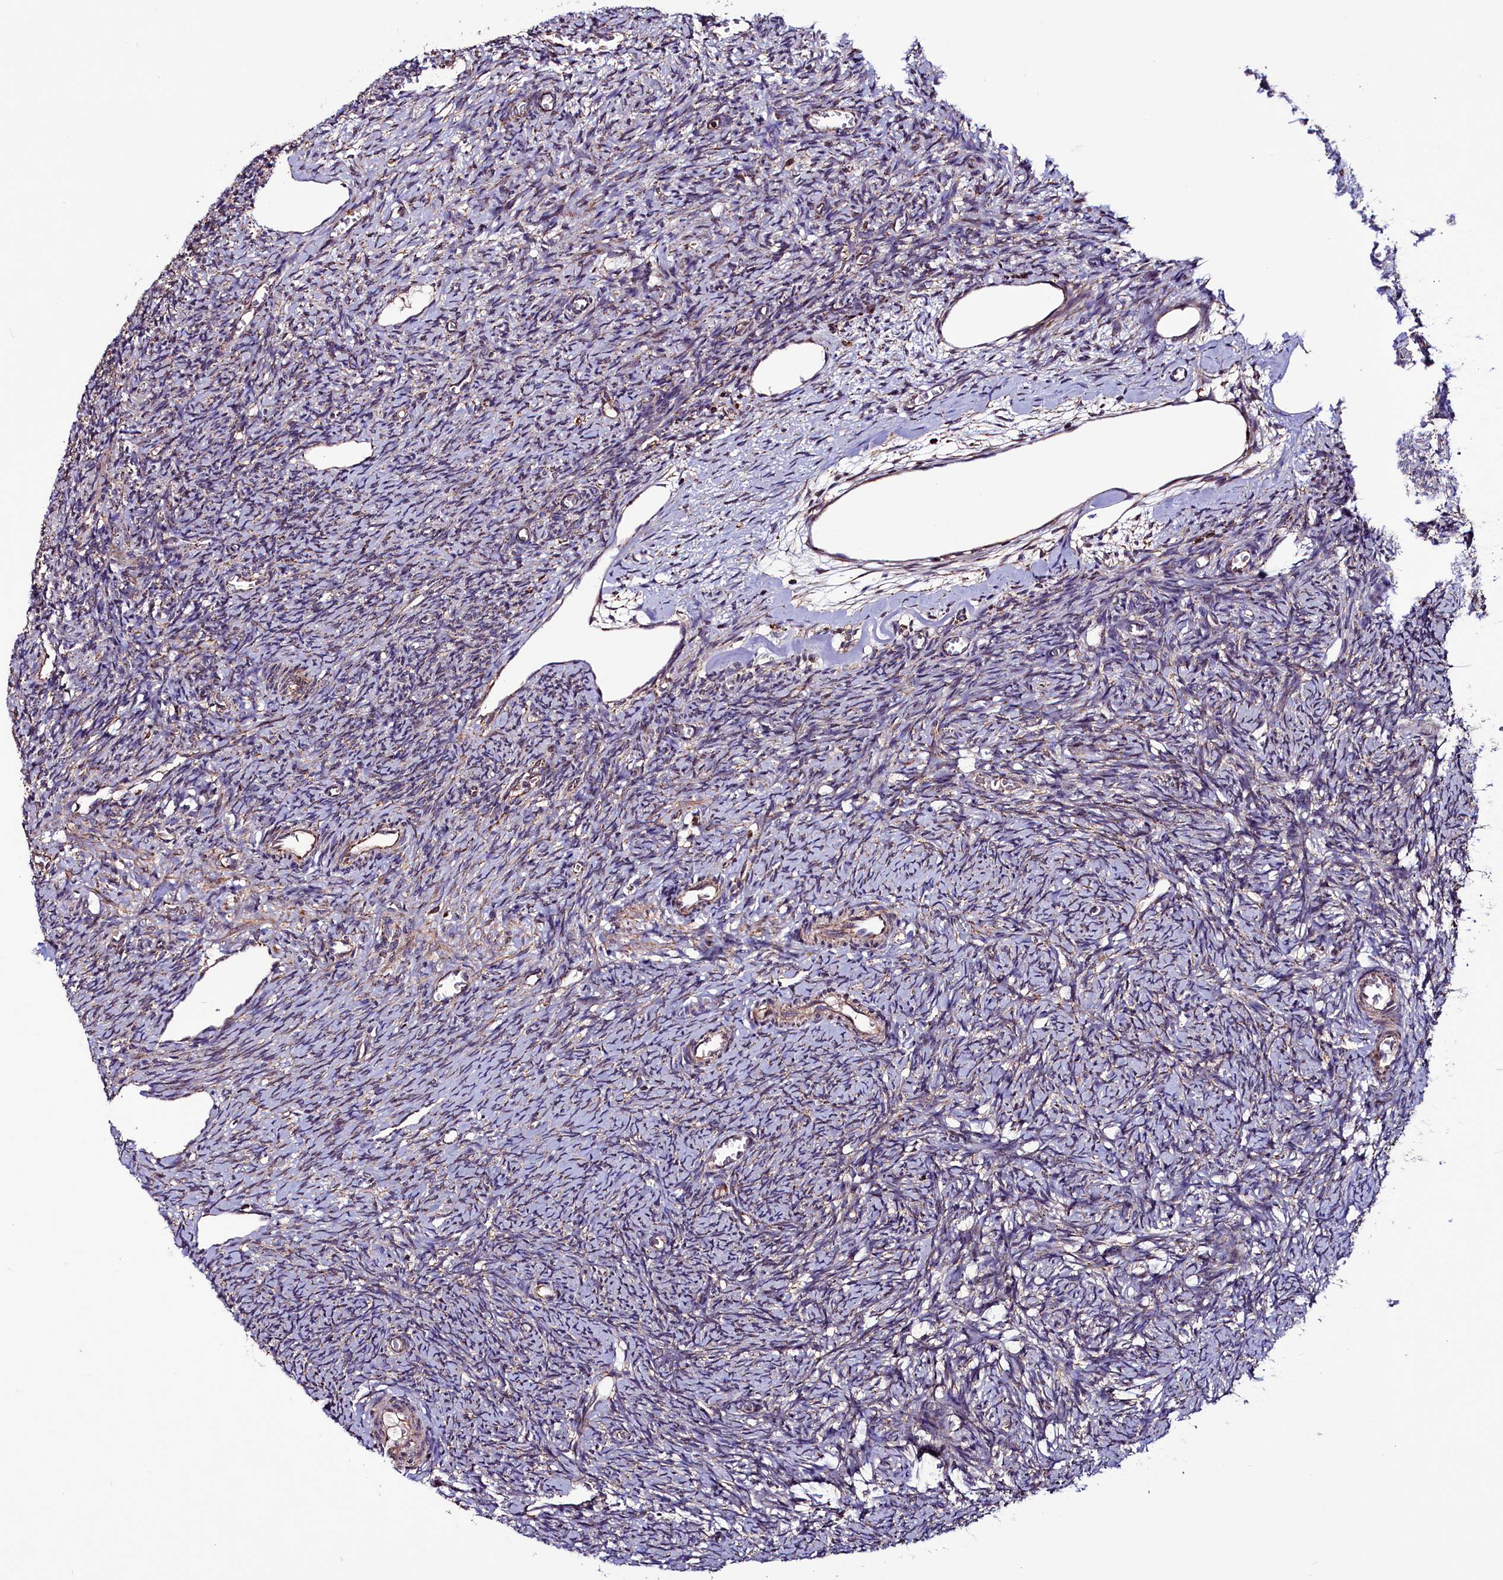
{"staining": {"intensity": "weak", "quantity": "<25%", "location": "cytoplasmic/membranous"}, "tissue": "ovary", "cell_type": "Ovarian stroma cells", "image_type": "normal", "snomed": [{"axis": "morphology", "description": "Normal tissue, NOS"}, {"axis": "topography", "description": "Ovary"}], "caption": "Ovarian stroma cells show no significant protein staining in unremarkable ovary.", "gene": "STARD5", "patient": {"sex": "female", "age": 27}}